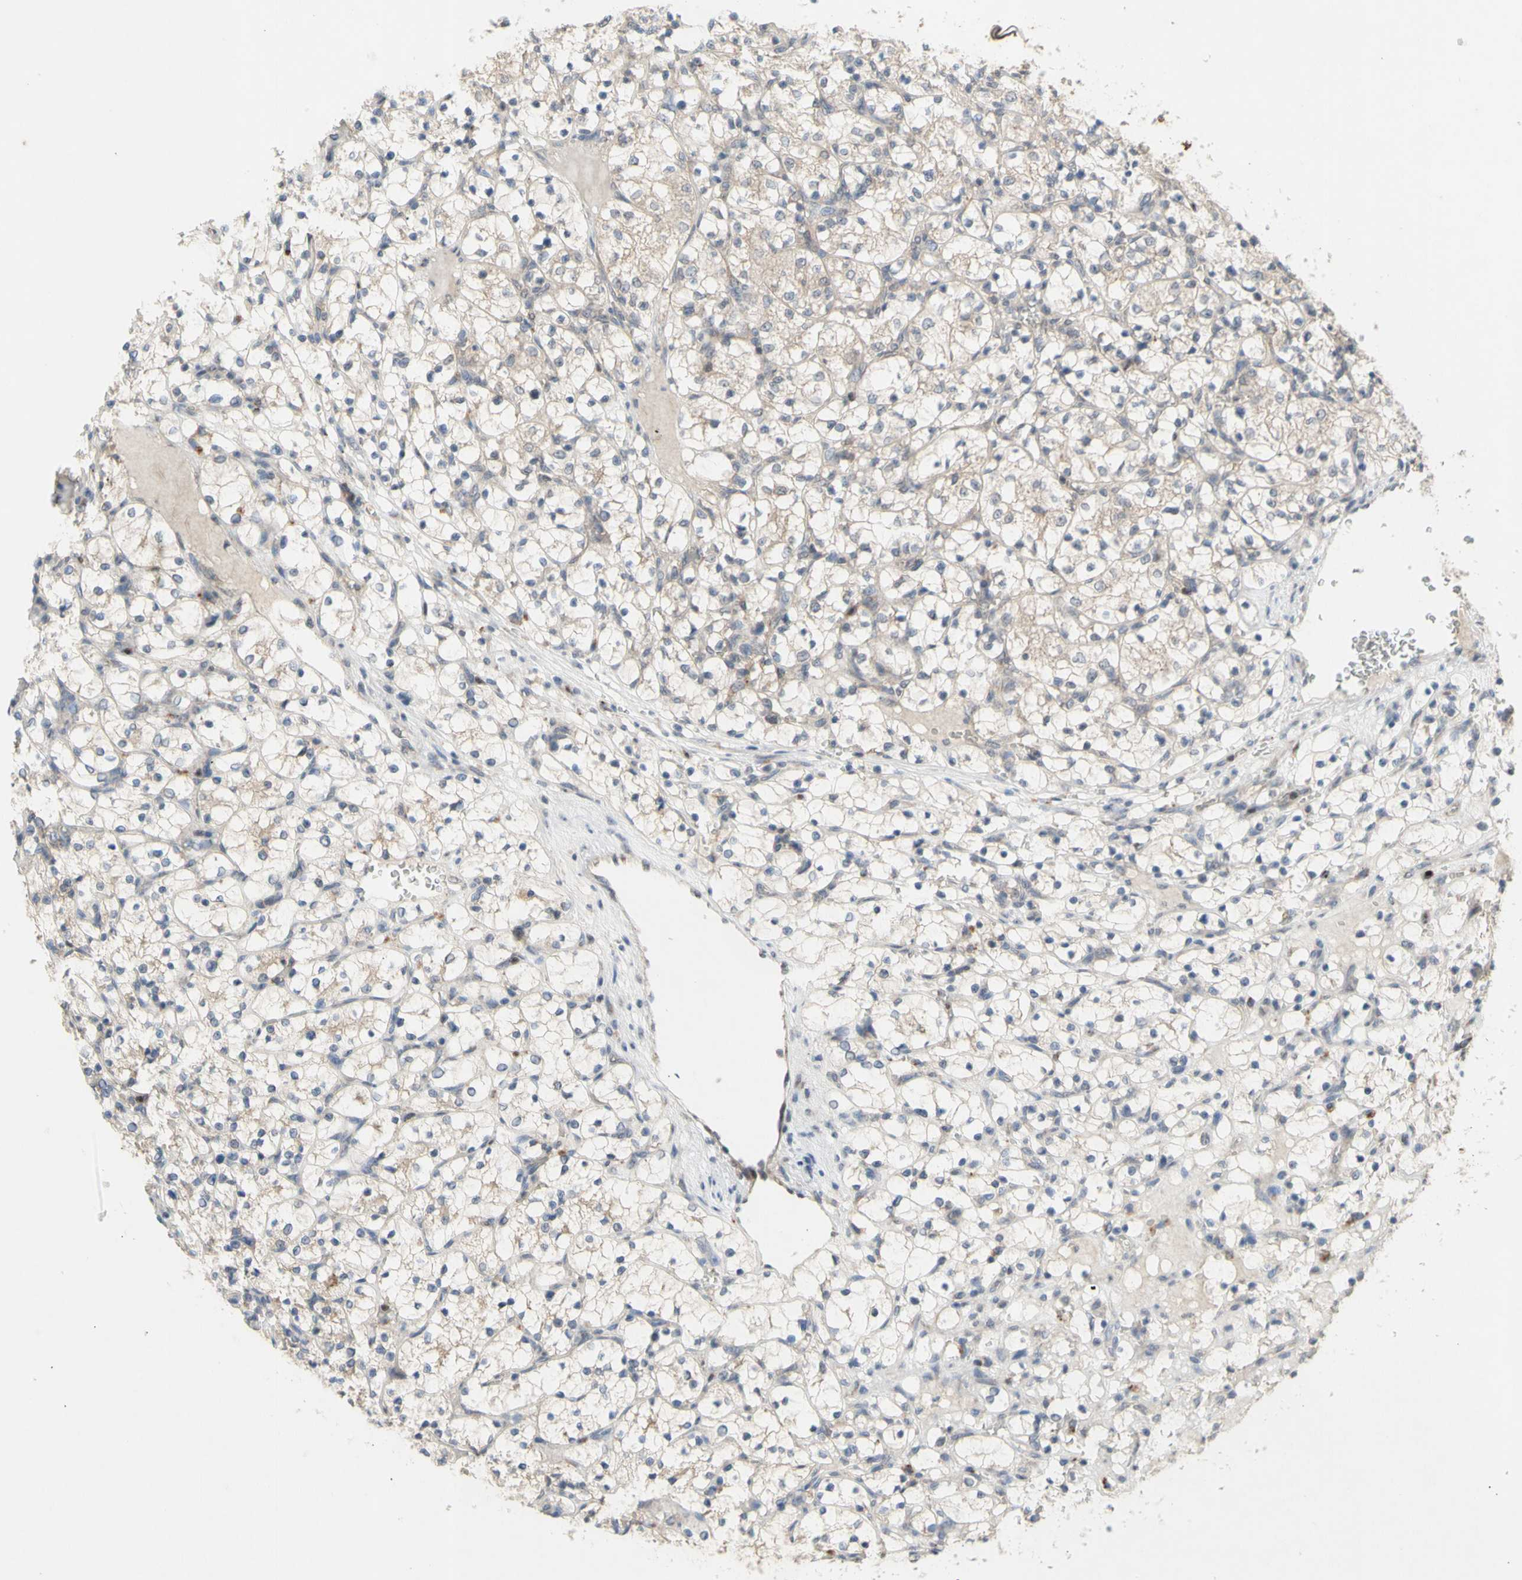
{"staining": {"intensity": "negative", "quantity": "none", "location": "none"}, "tissue": "renal cancer", "cell_type": "Tumor cells", "image_type": "cancer", "snomed": [{"axis": "morphology", "description": "Adenocarcinoma, NOS"}, {"axis": "topography", "description": "Kidney"}], "caption": "Human renal adenocarcinoma stained for a protein using immunohistochemistry (IHC) reveals no staining in tumor cells.", "gene": "NLRP1", "patient": {"sex": "female", "age": 69}}